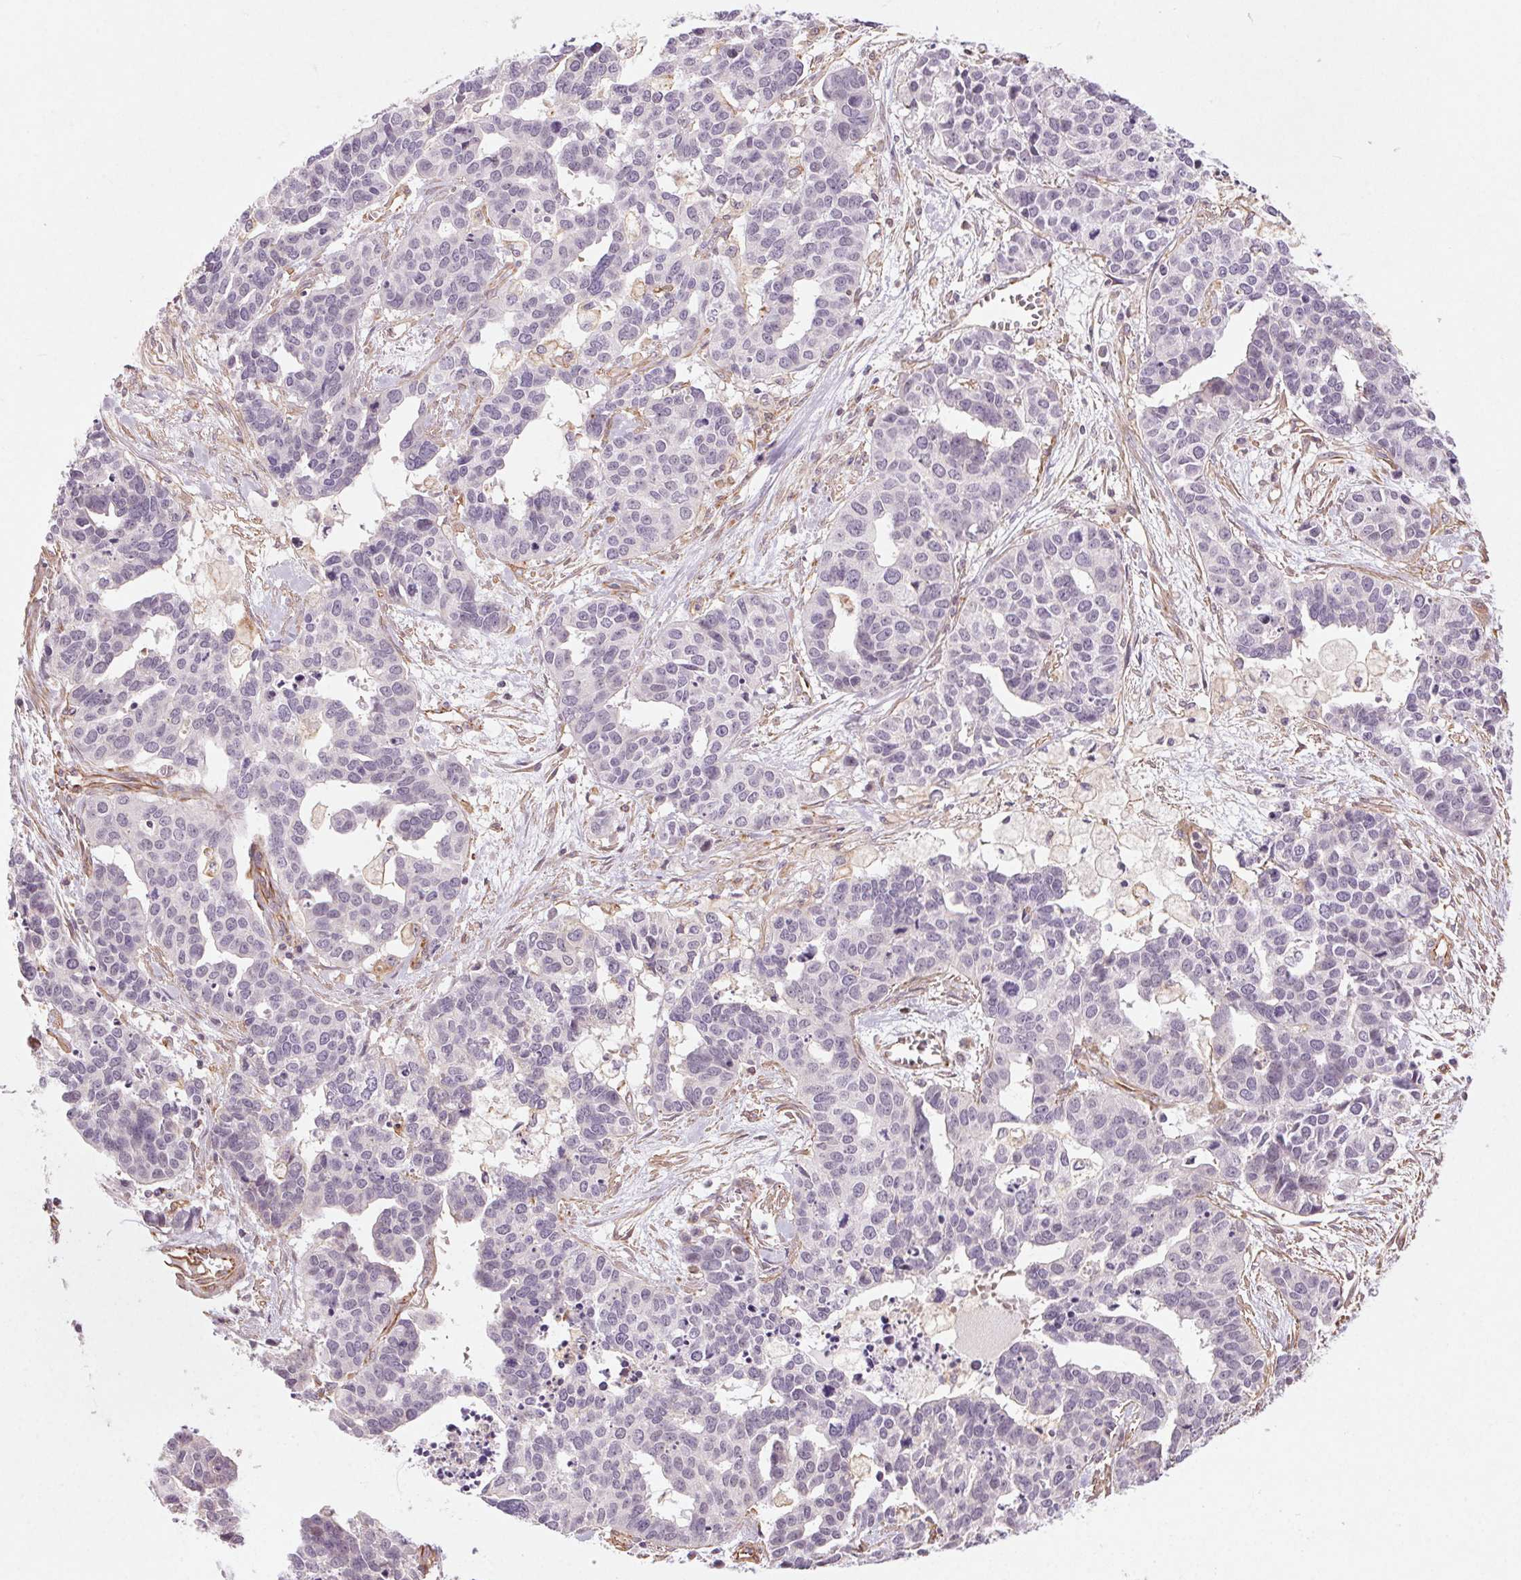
{"staining": {"intensity": "negative", "quantity": "none", "location": "none"}, "tissue": "ovarian cancer", "cell_type": "Tumor cells", "image_type": "cancer", "snomed": [{"axis": "morphology", "description": "Carcinoma, endometroid"}, {"axis": "topography", "description": "Ovary"}], "caption": "Photomicrograph shows no significant protein positivity in tumor cells of endometroid carcinoma (ovarian).", "gene": "CCSER1", "patient": {"sex": "female", "age": 65}}